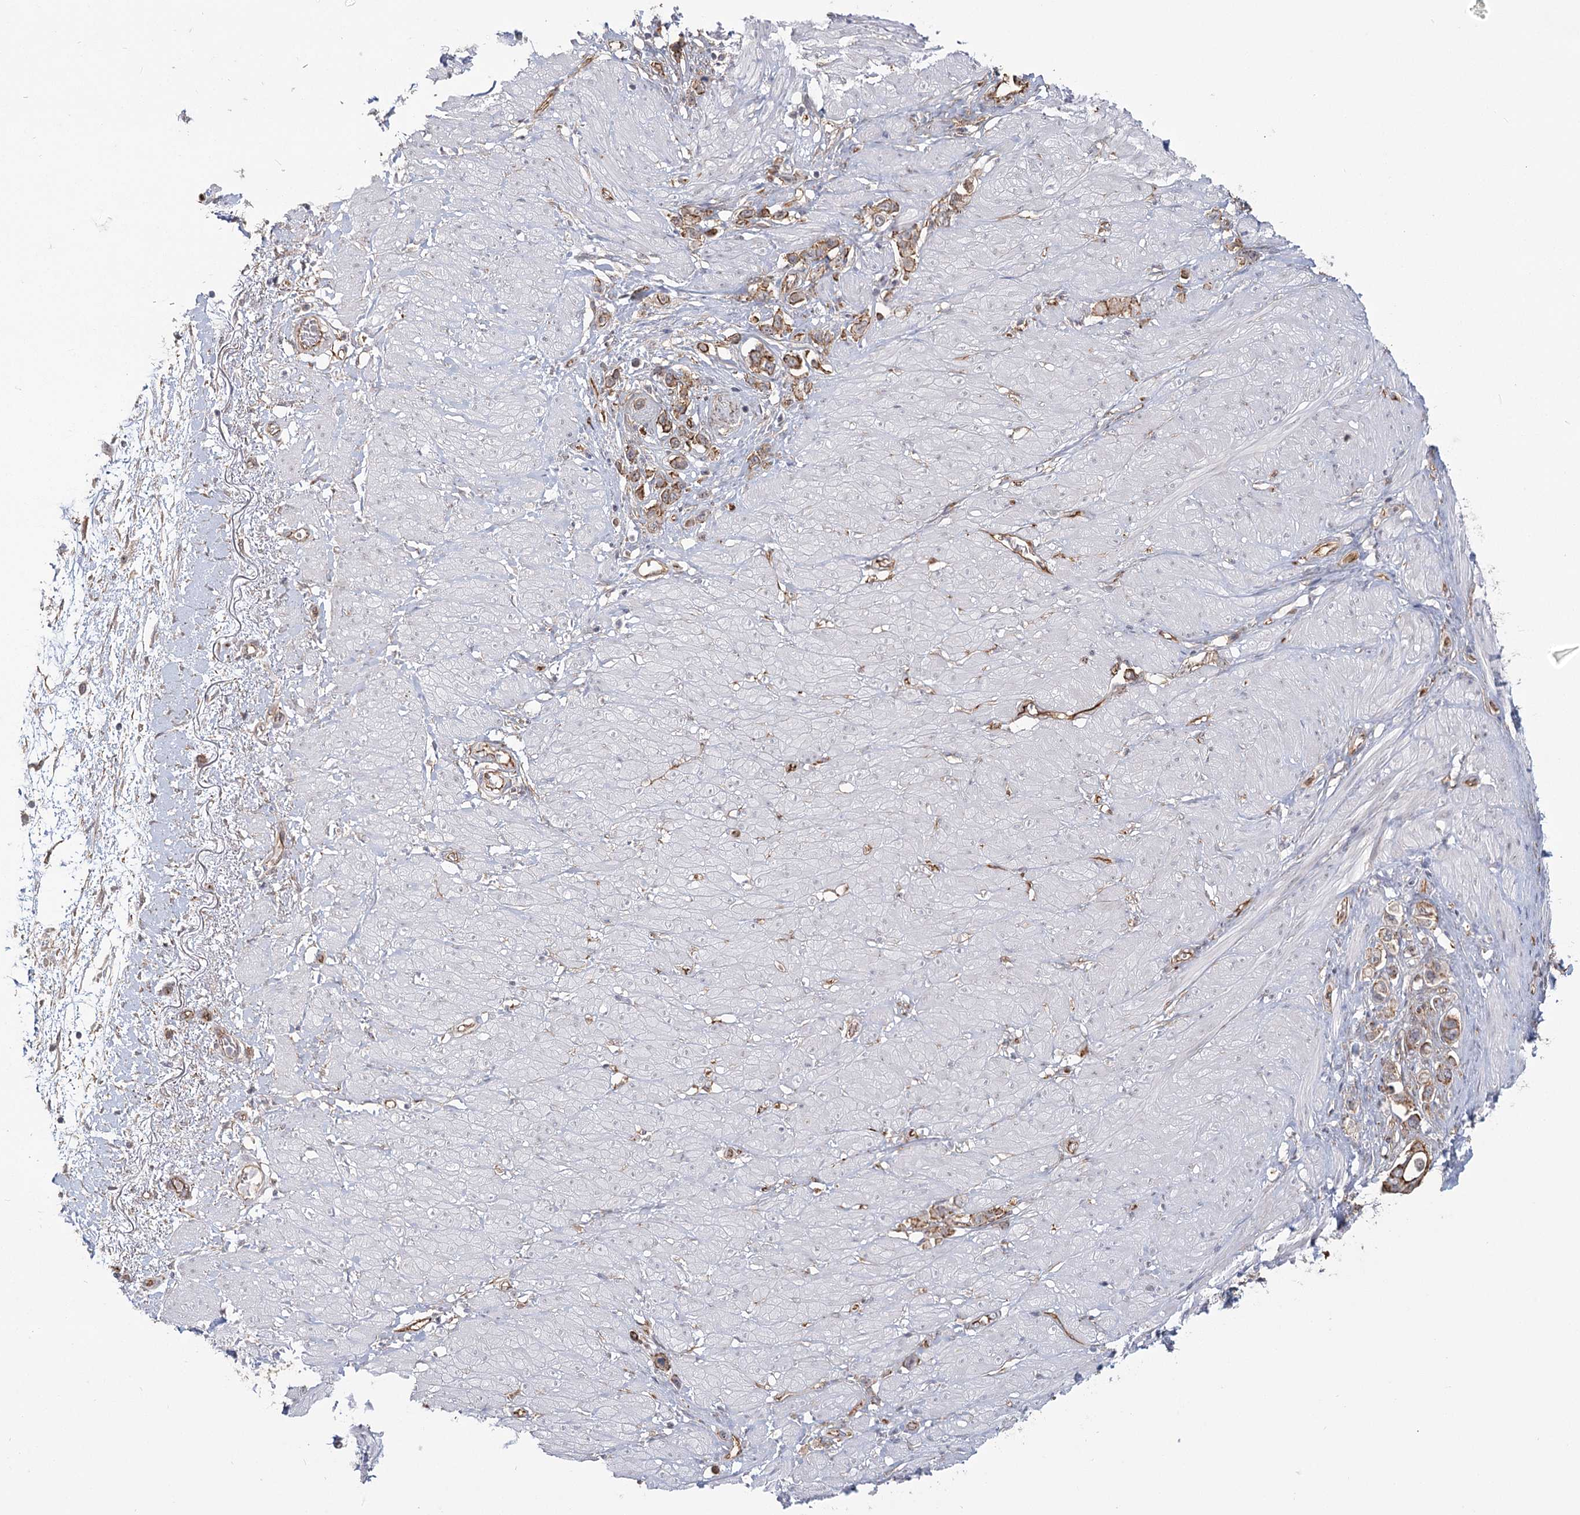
{"staining": {"intensity": "weak", "quantity": ">75%", "location": "cytoplasmic/membranous"}, "tissue": "stomach cancer", "cell_type": "Tumor cells", "image_type": "cancer", "snomed": [{"axis": "morphology", "description": "Adenocarcinoma, NOS"}, {"axis": "topography", "description": "Stomach"}], "caption": "A photomicrograph of human stomach cancer stained for a protein exhibits weak cytoplasmic/membranous brown staining in tumor cells.", "gene": "RPP14", "patient": {"sex": "female", "age": 65}}